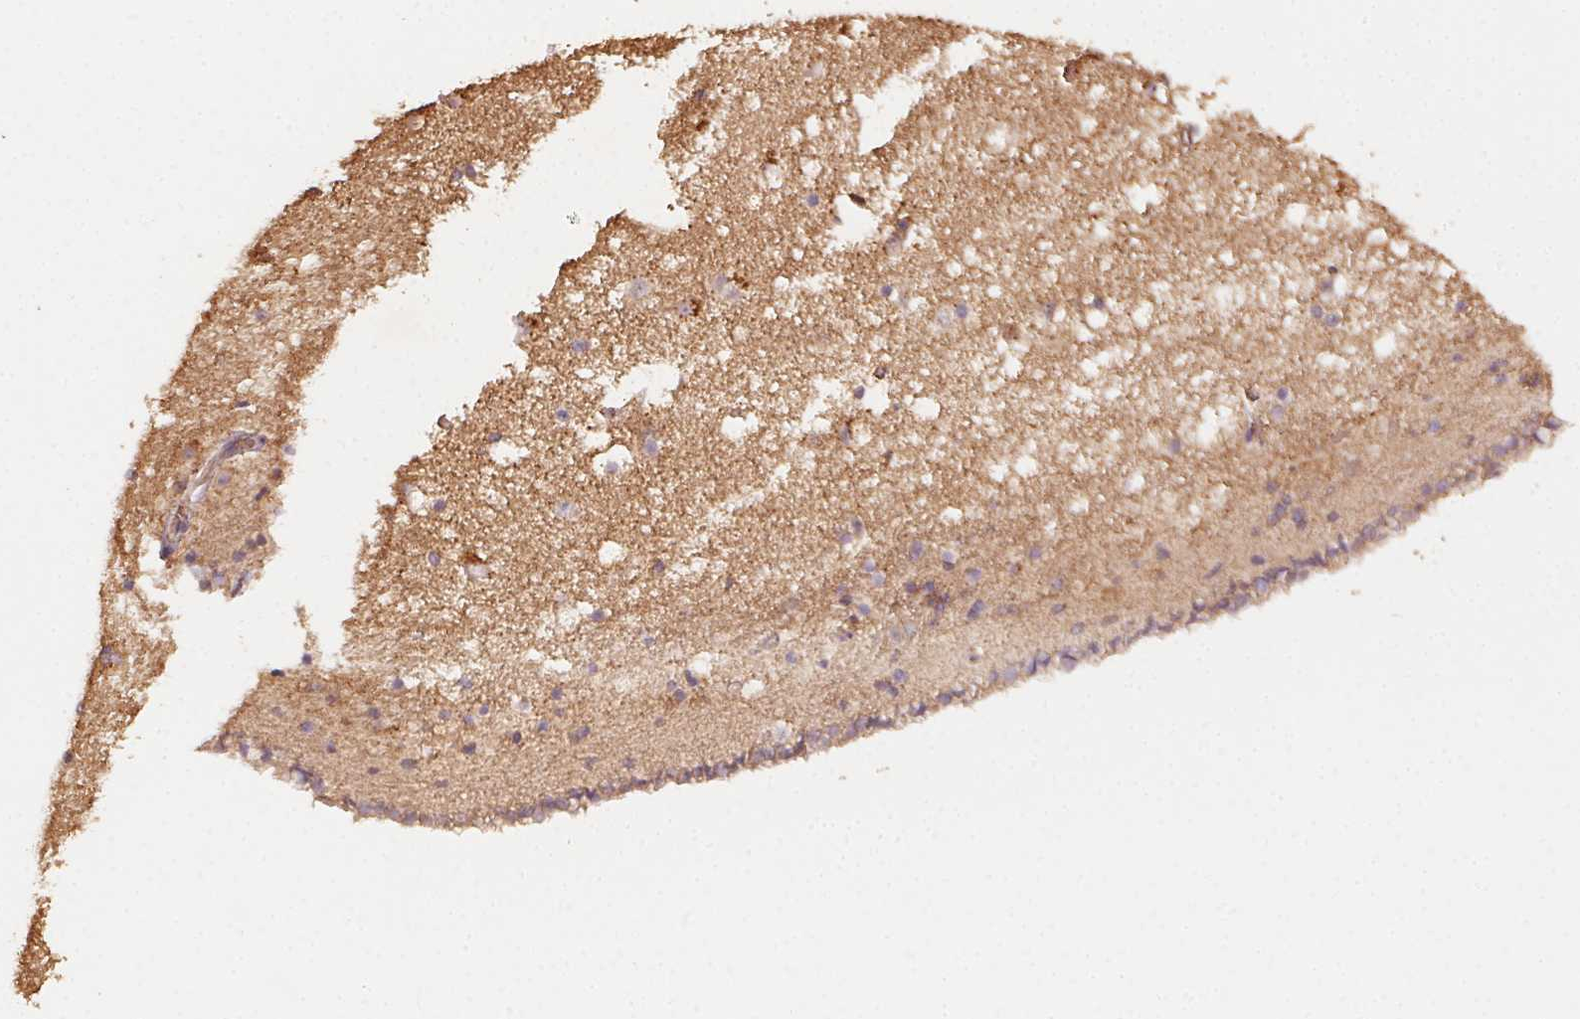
{"staining": {"intensity": "weak", "quantity": ">75%", "location": "cytoplasmic/membranous"}, "tissue": "caudate", "cell_type": "Glial cells", "image_type": "normal", "snomed": [{"axis": "morphology", "description": "Normal tissue, NOS"}, {"axis": "topography", "description": "Lateral ventricle wall"}], "caption": "A high-resolution micrograph shows immunohistochemistry staining of unremarkable caudate, which reveals weak cytoplasmic/membranous positivity in approximately >75% of glial cells.", "gene": "RALA", "patient": {"sex": "female", "age": 42}}